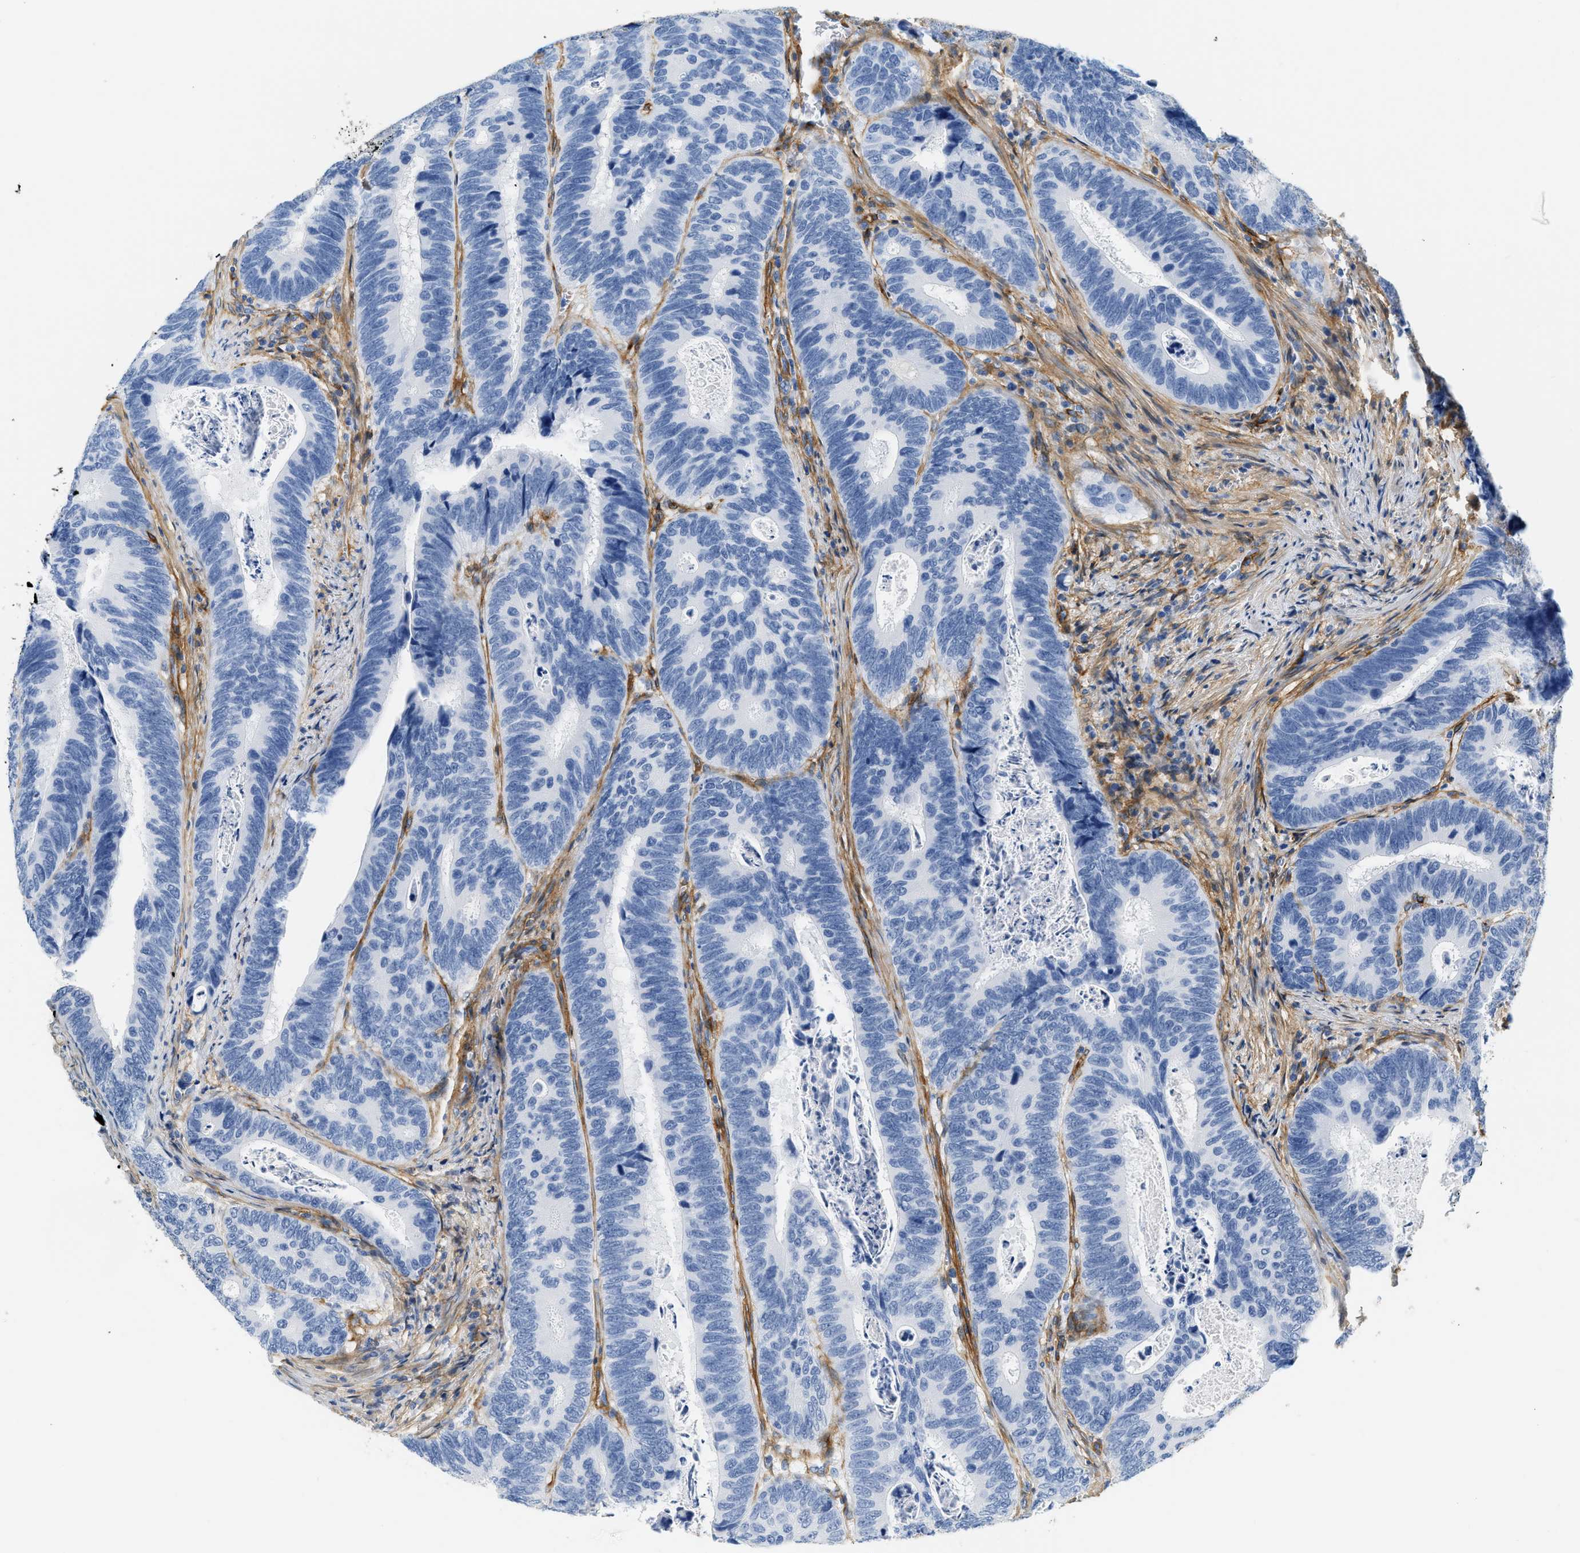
{"staining": {"intensity": "negative", "quantity": "none", "location": "none"}, "tissue": "colorectal cancer", "cell_type": "Tumor cells", "image_type": "cancer", "snomed": [{"axis": "morphology", "description": "Inflammation, NOS"}, {"axis": "morphology", "description": "Adenocarcinoma, NOS"}, {"axis": "topography", "description": "Colon"}], "caption": "DAB immunohistochemical staining of adenocarcinoma (colorectal) exhibits no significant expression in tumor cells.", "gene": "PDGFRB", "patient": {"sex": "male", "age": 72}}